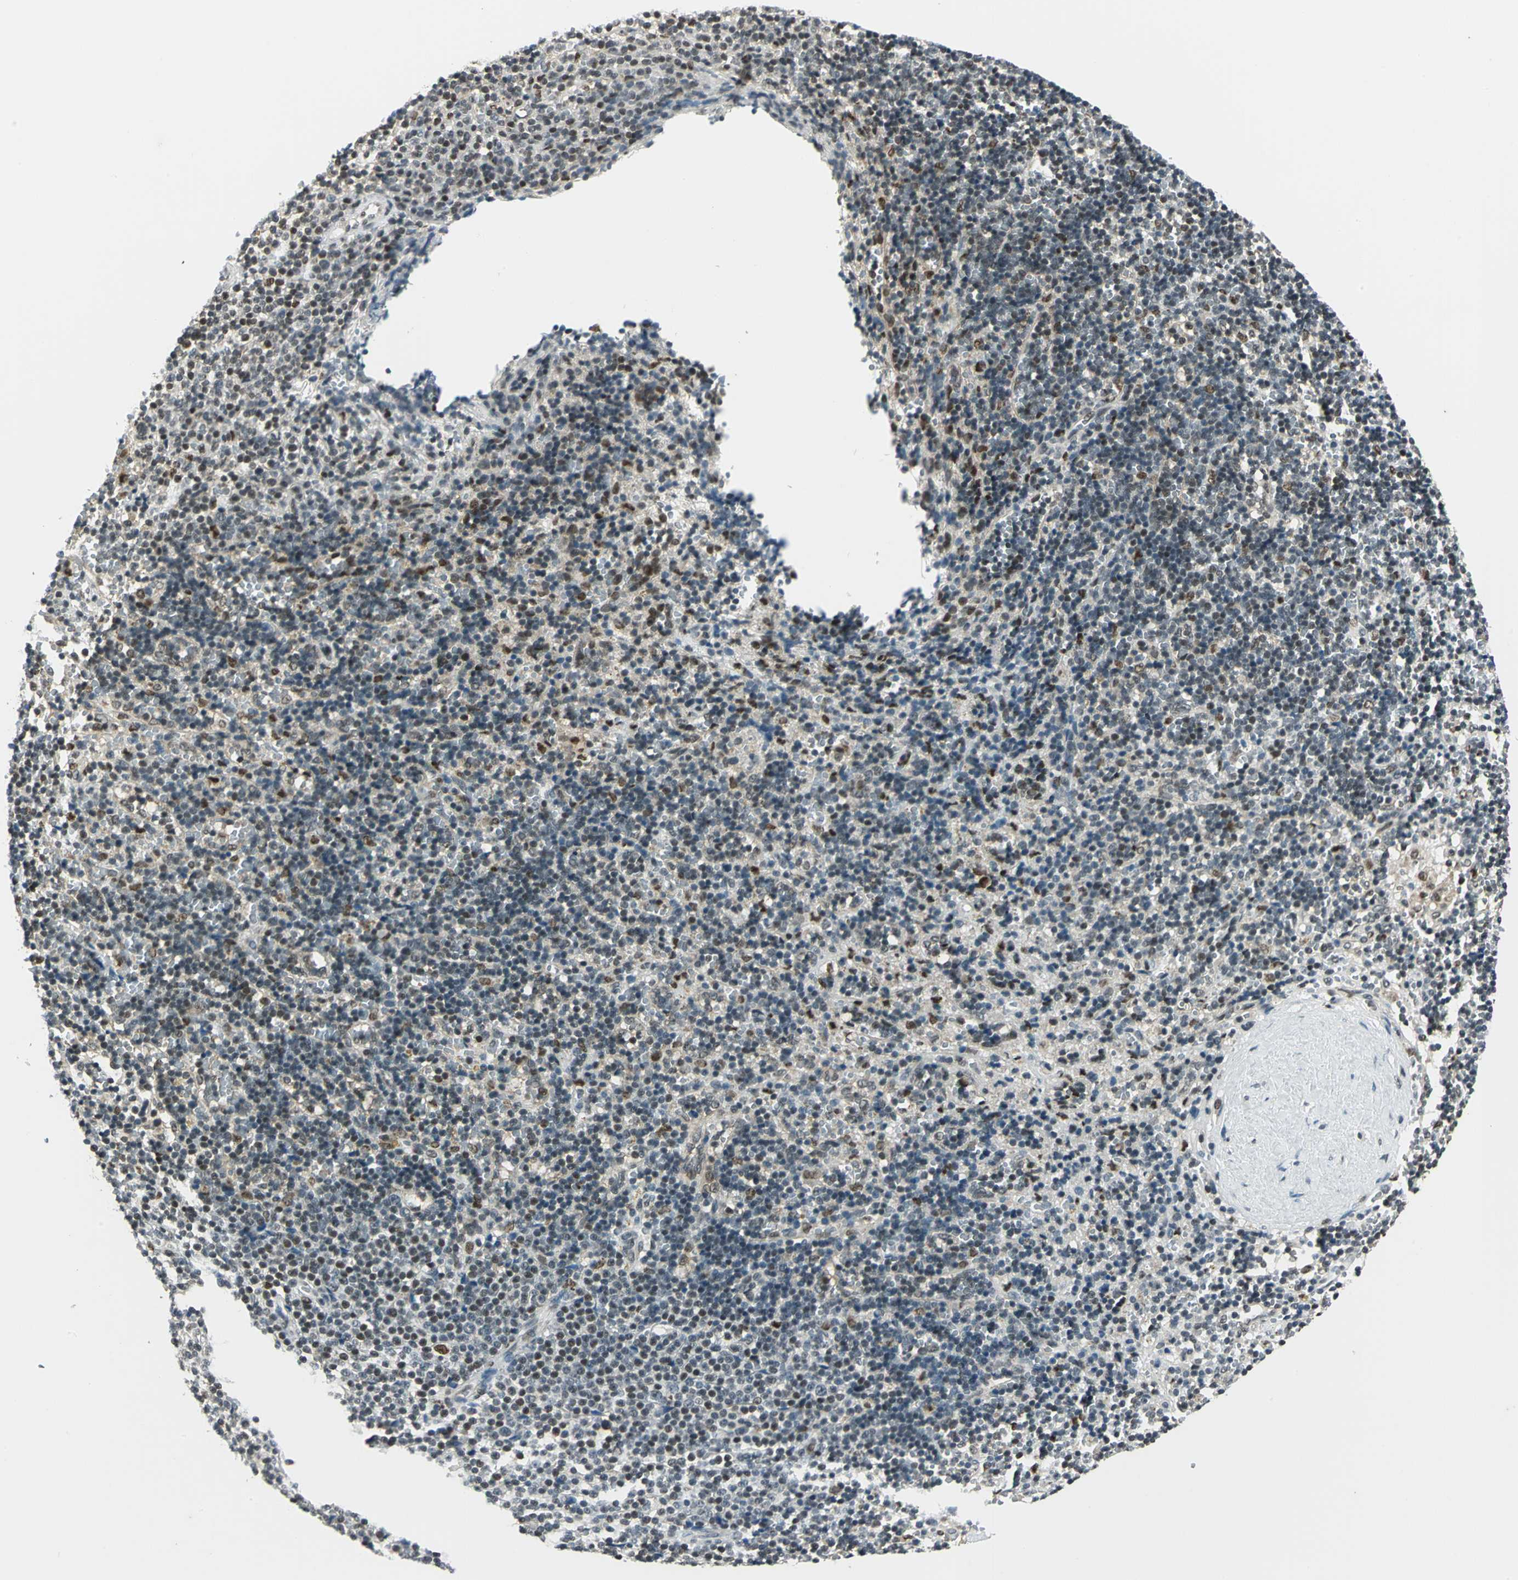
{"staining": {"intensity": "moderate", "quantity": "25%-75%", "location": "nuclear"}, "tissue": "lymphoma", "cell_type": "Tumor cells", "image_type": "cancer", "snomed": [{"axis": "morphology", "description": "Malignant lymphoma, non-Hodgkin's type, Low grade"}, {"axis": "topography", "description": "Spleen"}], "caption": "An immunohistochemistry (IHC) micrograph of tumor tissue is shown. Protein staining in brown highlights moderate nuclear positivity in lymphoma within tumor cells.", "gene": "RAD17", "patient": {"sex": "male", "age": 60}}